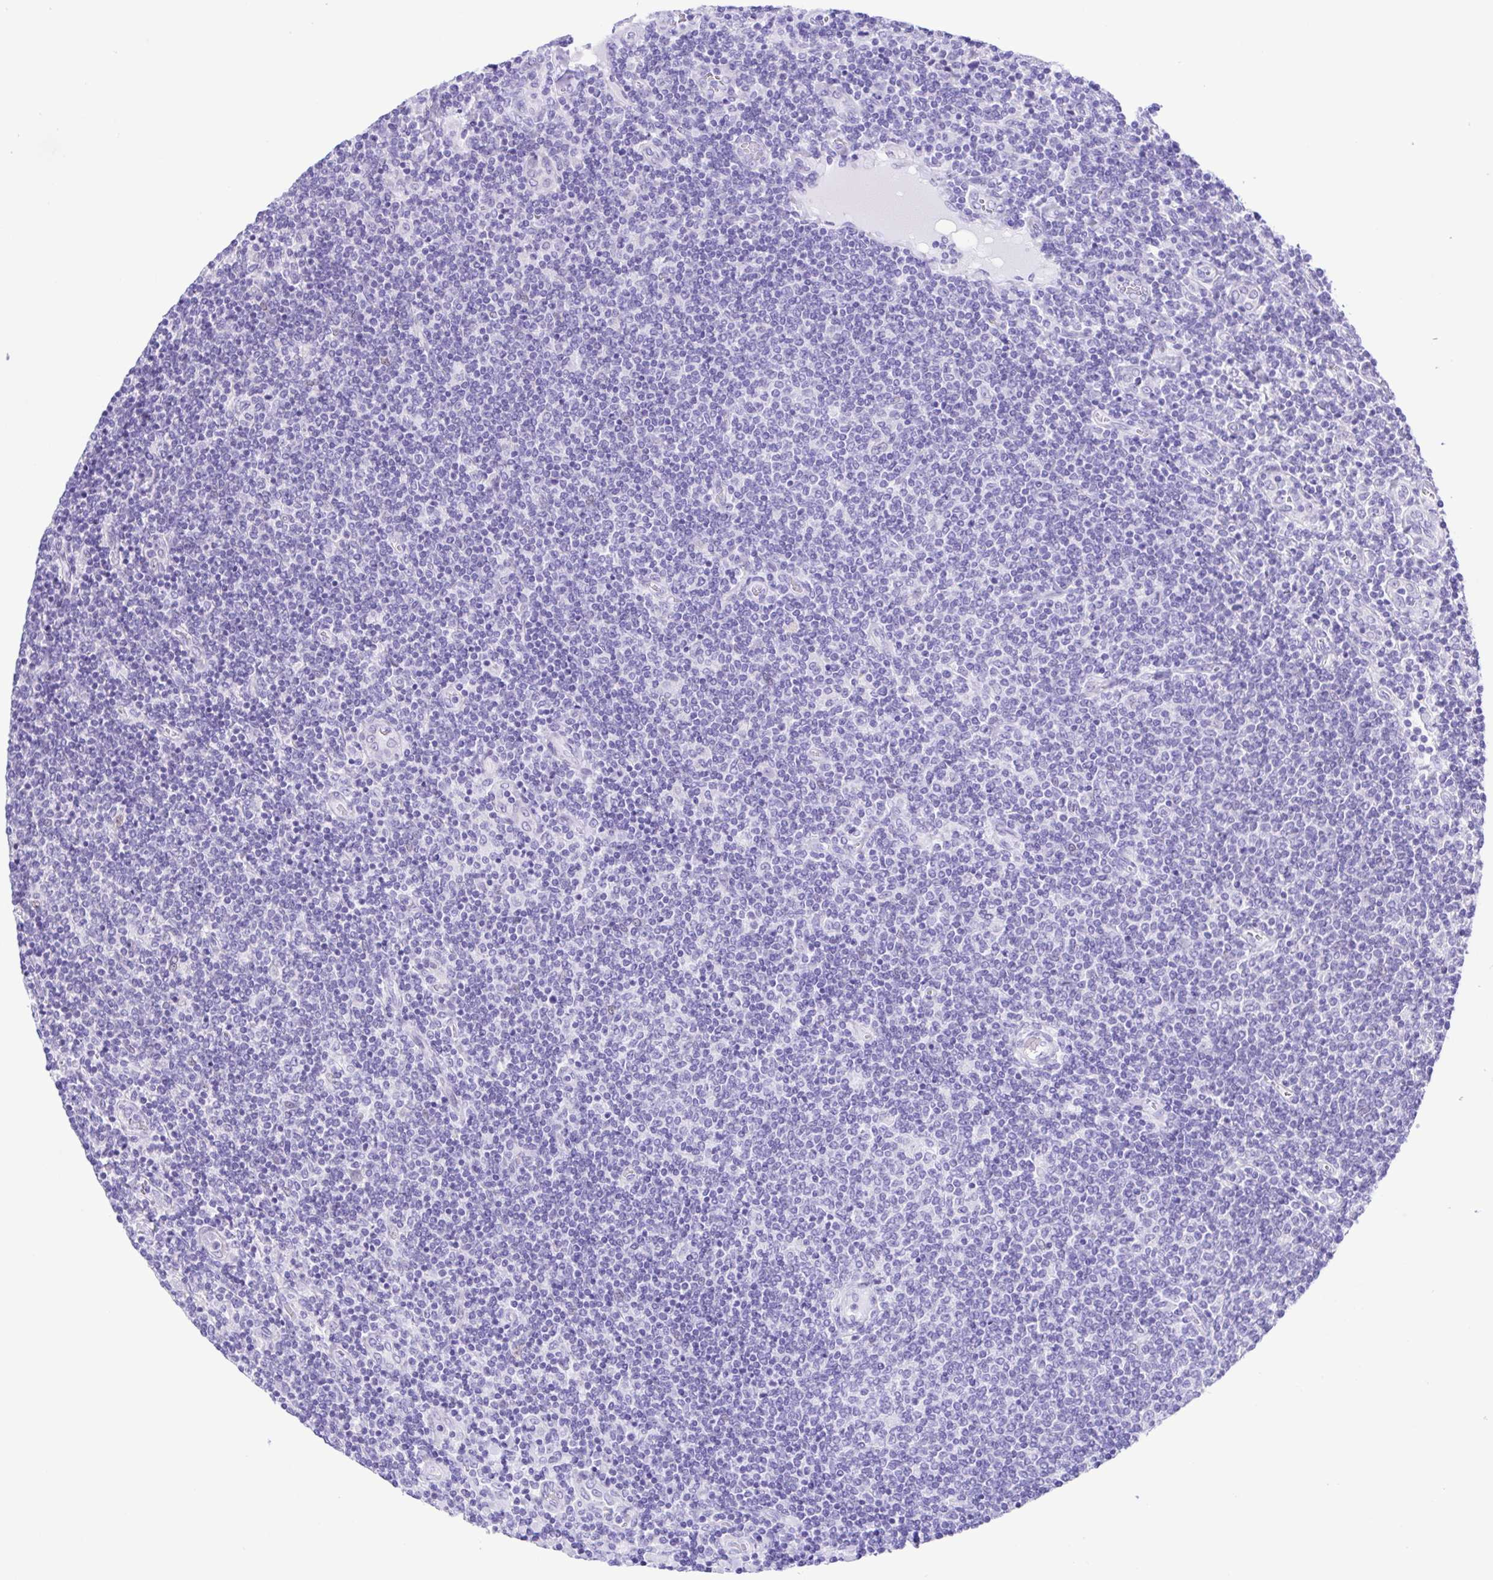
{"staining": {"intensity": "negative", "quantity": "none", "location": "none"}, "tissue": "lymphoma", "cell_type": "Tumor cells", "image_type": "cancer", "snomed": [{"axis": "morphology", "description": "Malignant lymphoma, non-Hodgkin's type, Low grade"}, {"axis": "topography", "description": "Lymph node"}], "caption": "This is an immunohistochemistry (IHC) photomicrograph of human lymphoma. There is no staining in tumor cells.", "gene": "TGM3", "patient": {"sex": "male", "age": 52}}